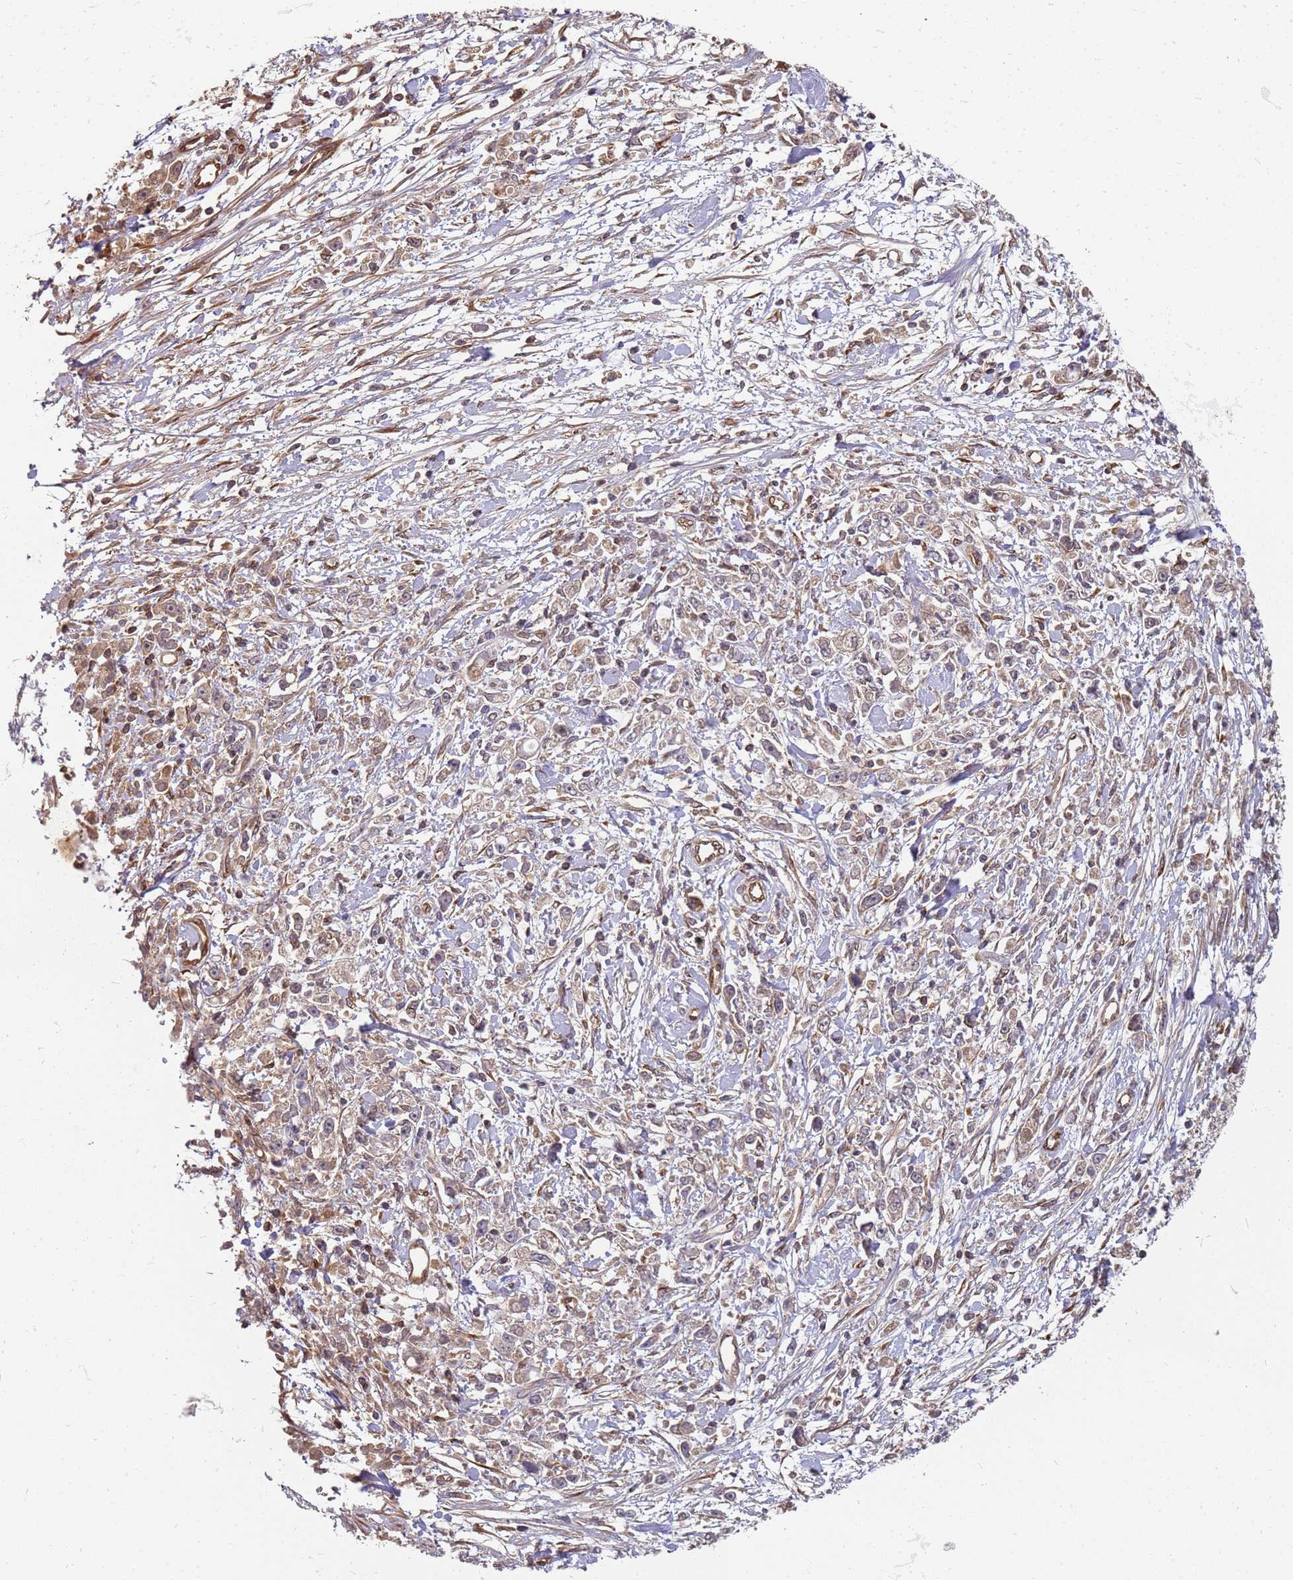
{"staining": {"intensity": "weak", "quantity": ">75%", "location": "cytoplasmic/membranous"}, "tissue": "stomach cancer", "cell_type": "Tumor cells", "image_type": "cancer", "snomed": [{"axis": "morphology", "description": "Adenocarcinoma, NOS"}, {"axis": "topography", "description": "Stomach"}], "caption": "The photomicrograph shows staining of adenocarcinoma (stomach), revealing weak cytoplasmic/membranous protein expression (brown color) within tumor cells.", "gene": "NUDT14", "patient": {"sex": "female", "age": 59}}